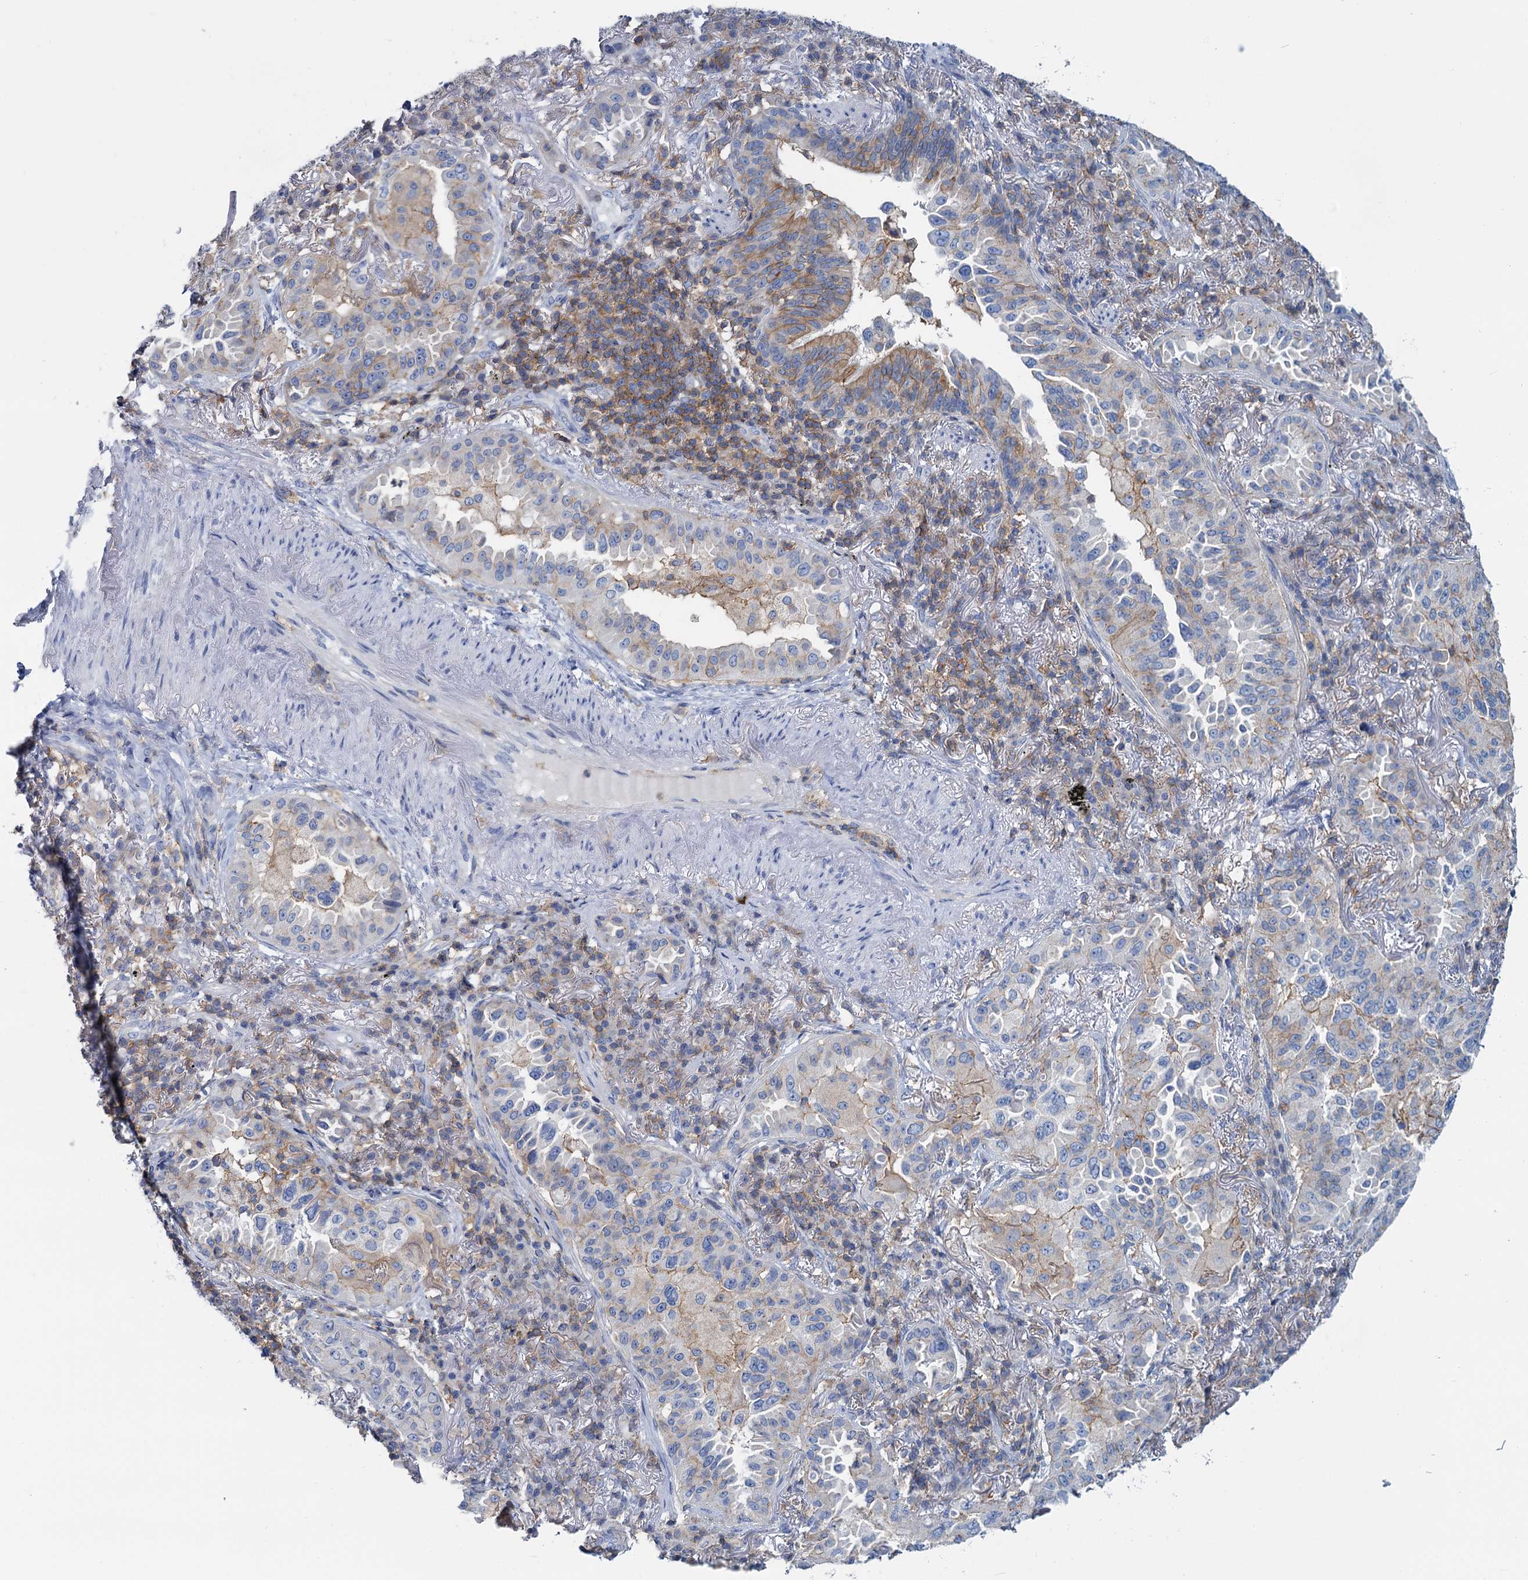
{"staining": {"intensity": "weak", "quantity": "<25%", "location": "cytoplasmic/membranous"}, "tissue": "lung cancer", "cell_type": "Tumor cells", "image_type": "cancer", "snomed": [{"axis": "morphology", "description": "Adenocarcinoma, NOS"}, {"axis": "topography", "description": "Lung"}], "caption": "A high-resolution micrograph shows immunohistochemistry staining of adenocarcinoma (lung), which demonstrates no significant staining in tumor cells.", "gene": "LRCH4", "patient": {"sex": "female", "age": 69}}